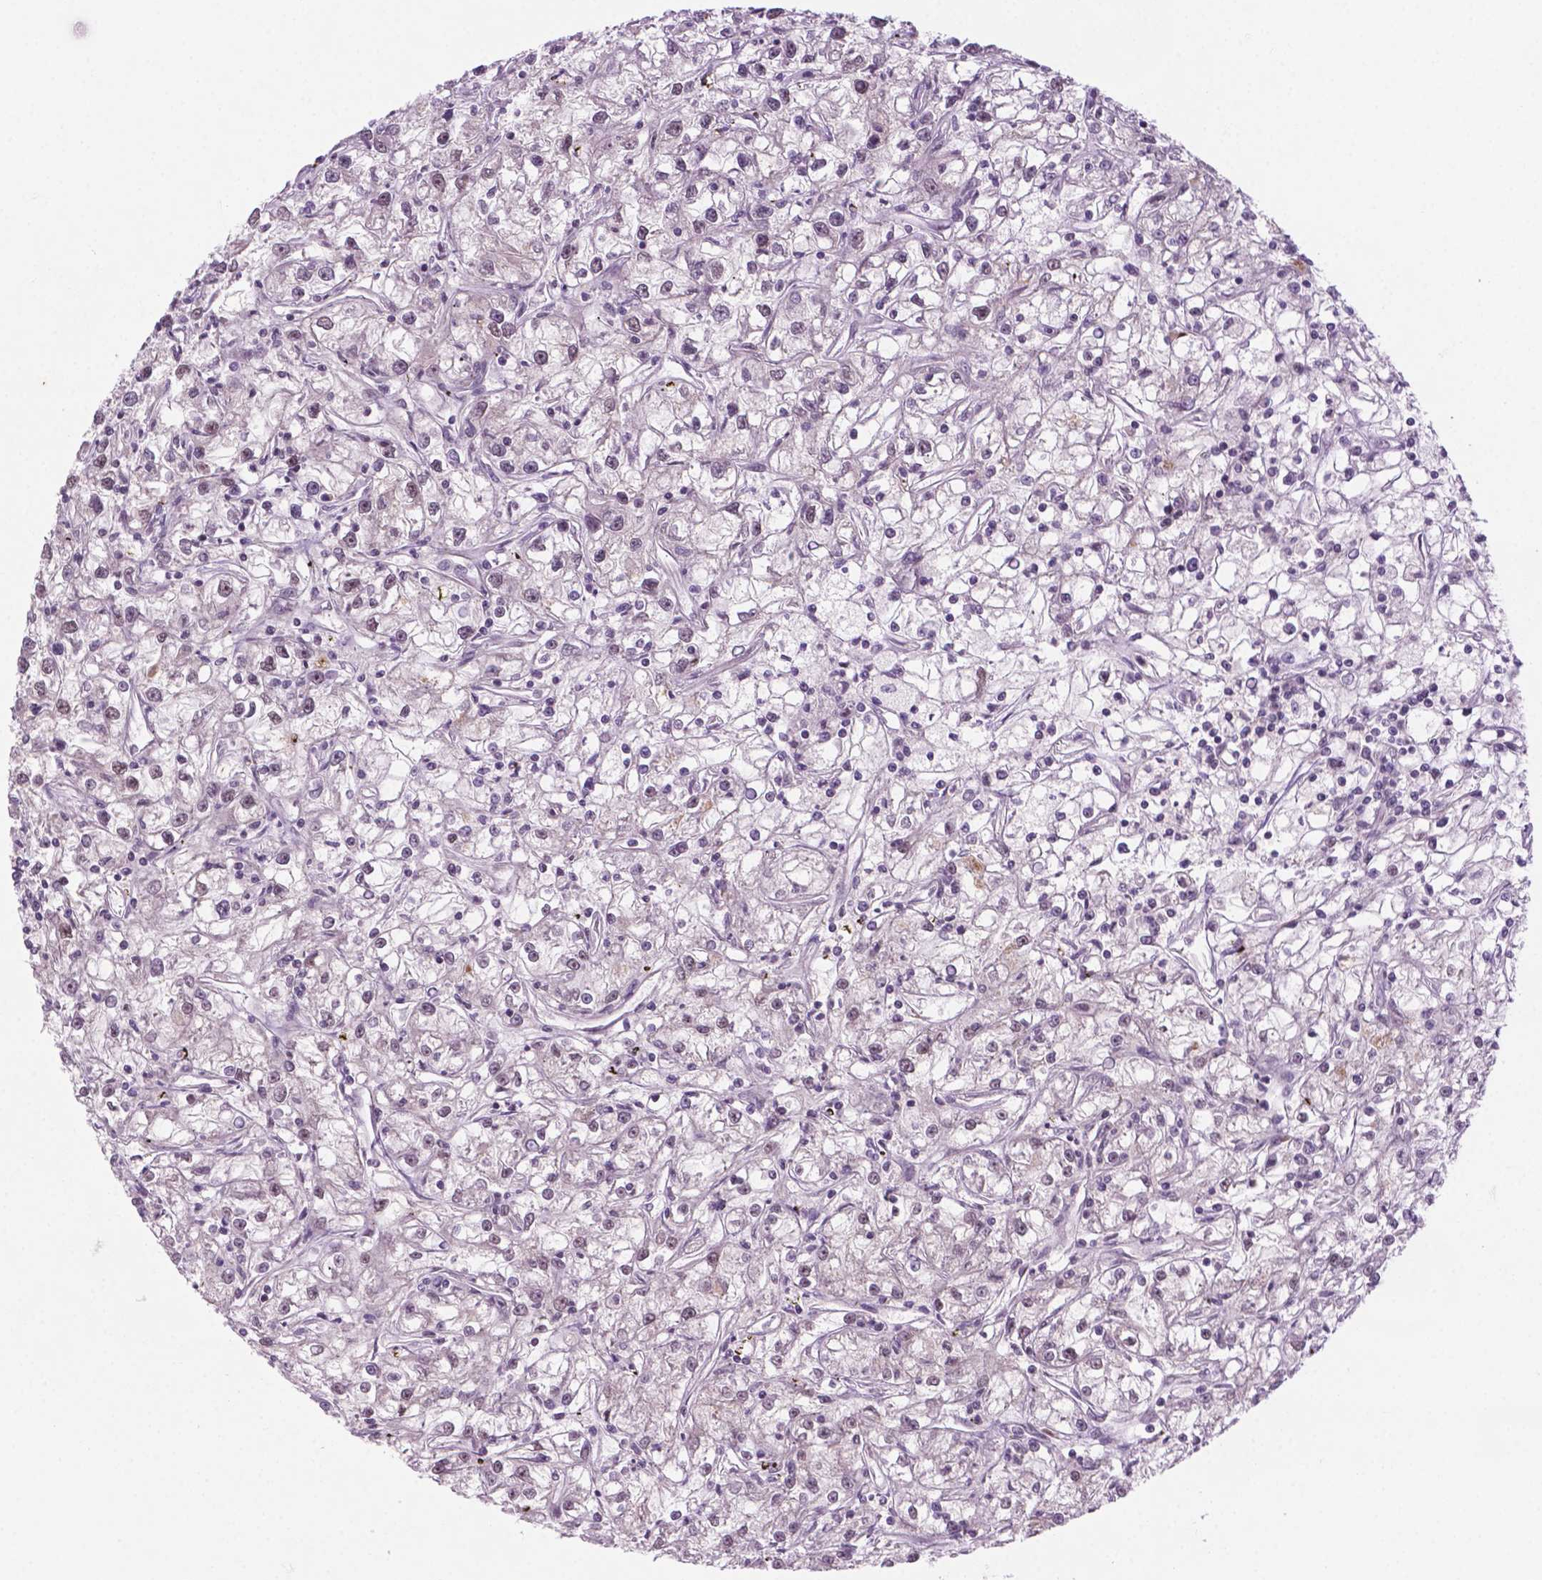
{"staining": {"intensity": "moderate", "quantity": "25%-75%", "location": "nuclear"}, "tissue": "renal cancer", "cell_type": "Tumor cells", "image_type": "cancer", "snomed": [{"axis": "morphology", "description": "Adenocarcinoma, NOS"}, {"axis": "topography", "description": "Kidney"}], "caption": "A high-resolution photomicrograph shows immunohistochemistry (IHC) staining of renal cancer, which displays moderate nuclear staining in approximately 25%-75% of tumor cells.", "gene": "PHAX", "patient": {"sex": "female", "age": 59}}